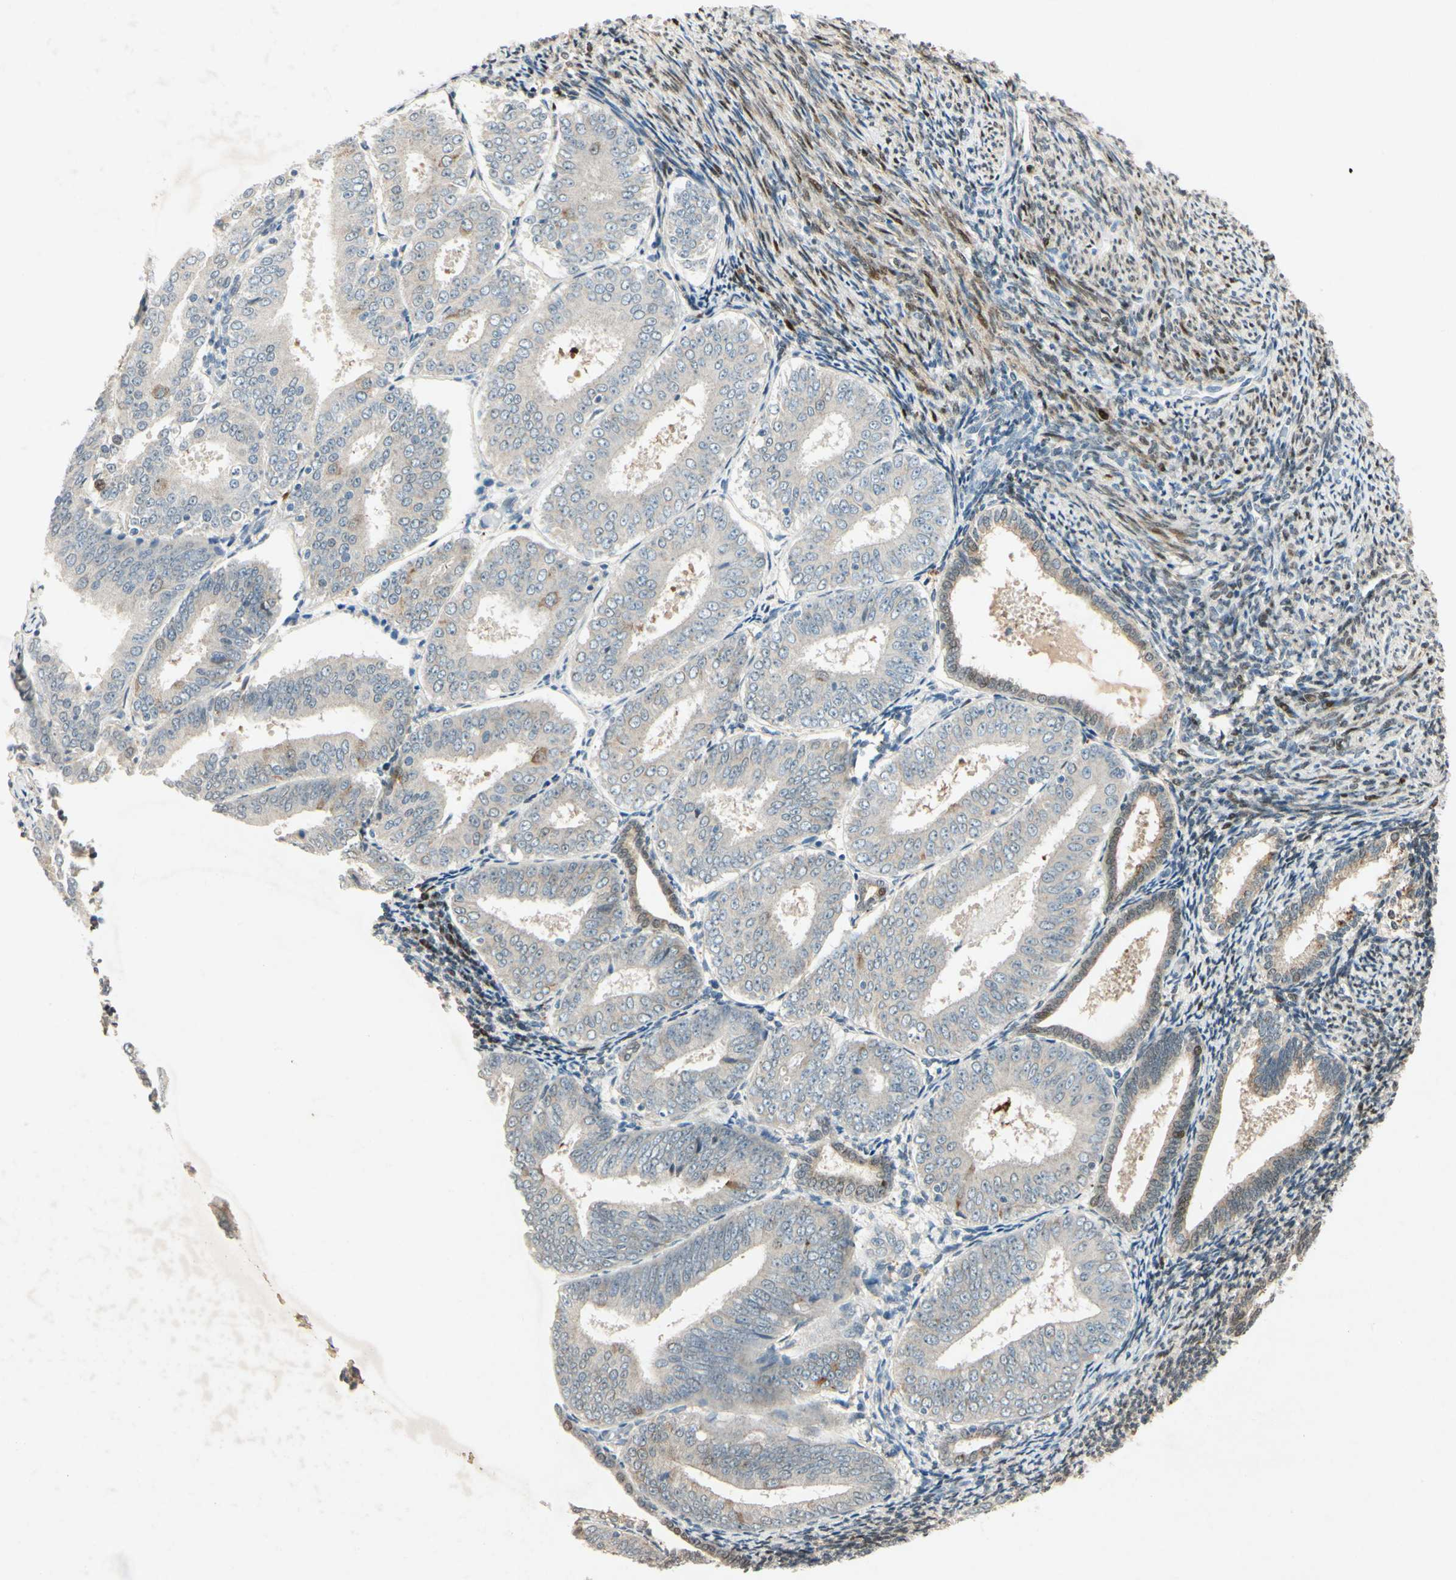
{"staining": {"intensity": "weak", "quantity": "<25%", "location": "cytoplasmic/membranous"}, "tissue": "endometrial cancer", "cell_type": "Tumor cells", "image_type": "cancer", "snomed": [{"axis": "morphology", "description": "Adenocarcinoma, NOS"}, {"axis": "topography", "description": "Endometrium"}], "caption": "This is a photomicrograph of IHC staining of endometrial cancer (adenocarcinoma), which shows no positivity in tumor cells. (DAB immunohistochemistry (IHC) with hematoxylin counter stain).", "gene": "HSPA1B", "patient": {"sex": "female", "age": 63}}